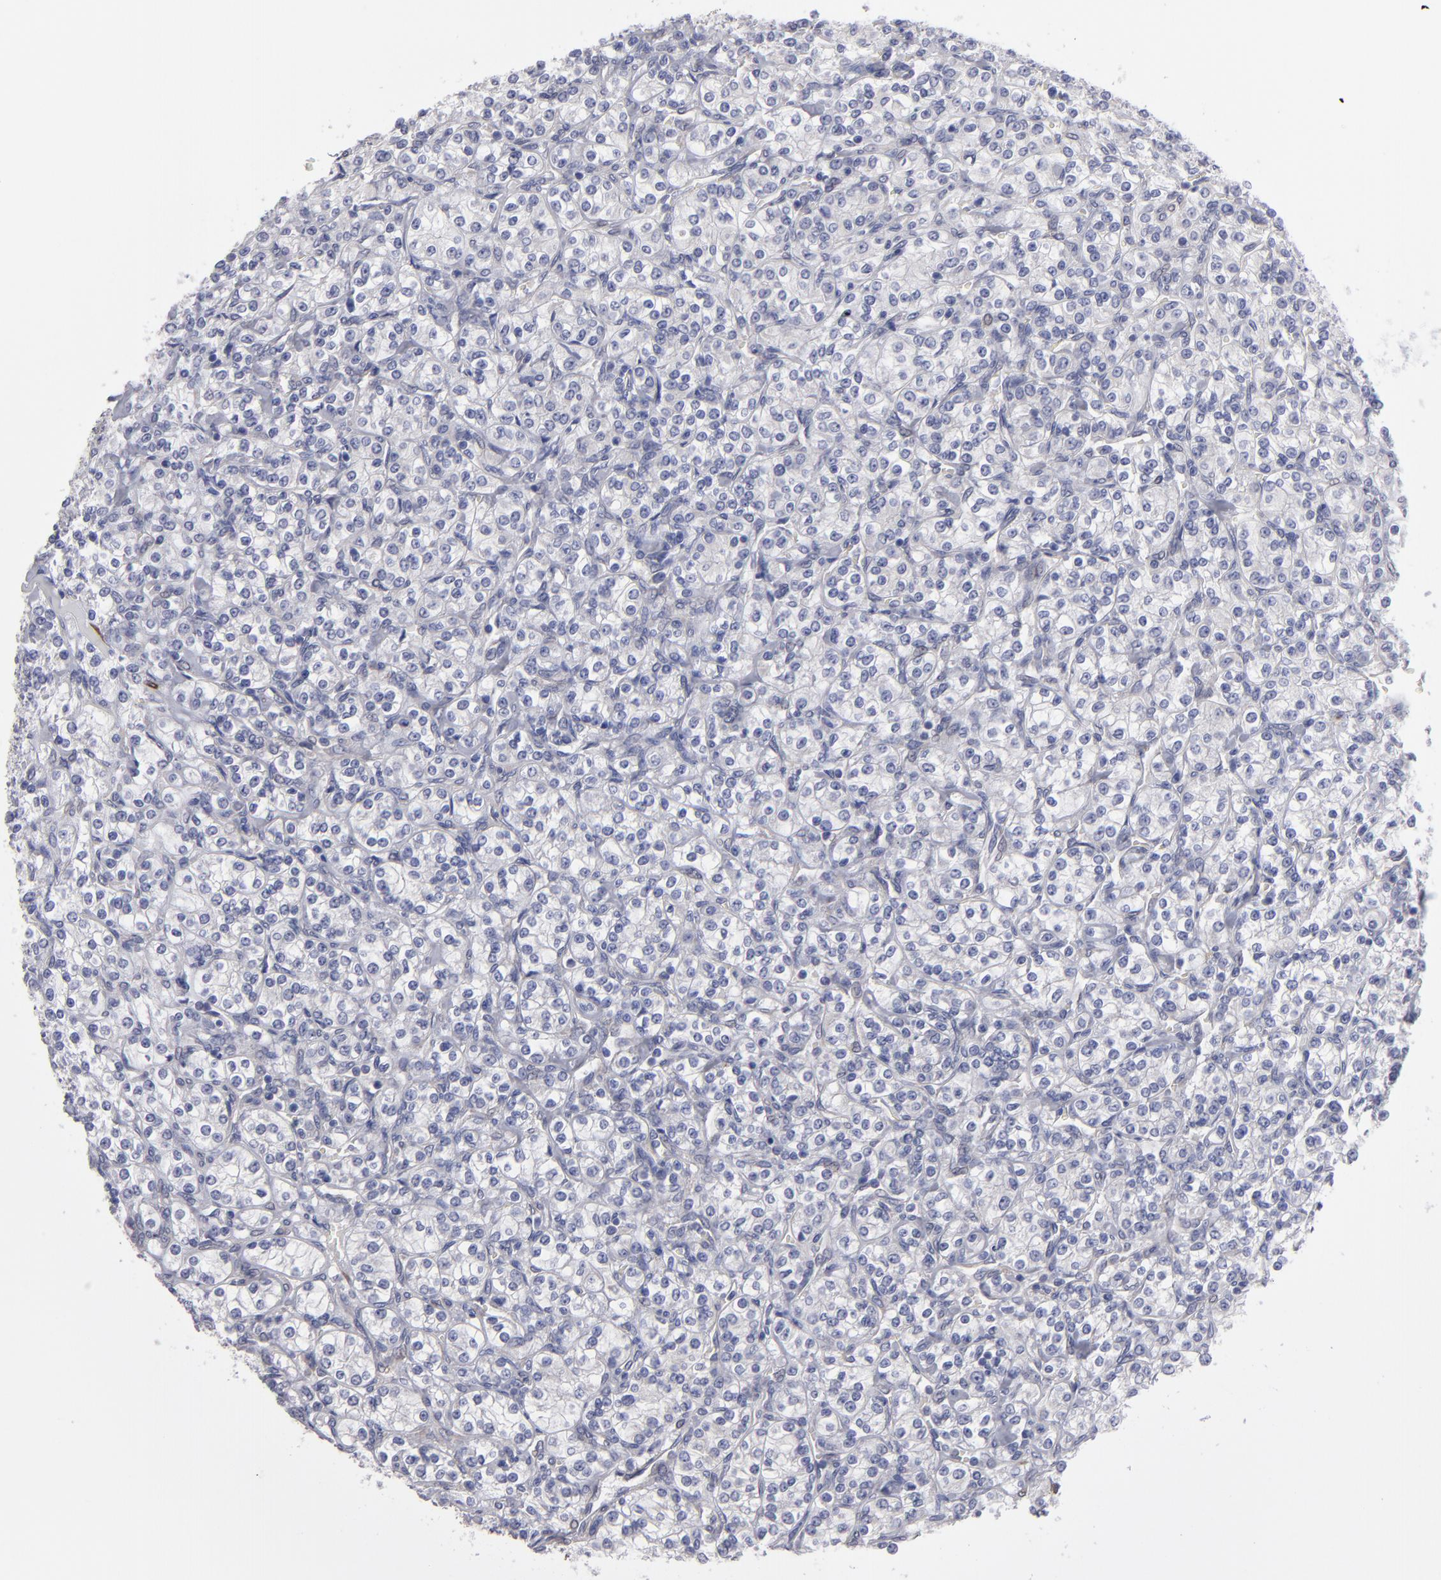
{"staining": {"intensity": "negative", "quantity": "none", "location": "none"}, "tissue": "renal cancer", "cell_type": "Tumor cells", "image_type": "cancer", "snomed": [{"axis": "morphology", "description": "Adenocarcinoma, NOS"}, {"axis": "topography", "description": "Kidney"}], "caption": "A photomicrograph of renal cancer stained for a protein exhibits no brown staining in tumor cells.", "gene": "SLMAP", "patient": {"sex": "male", "age": 77}}